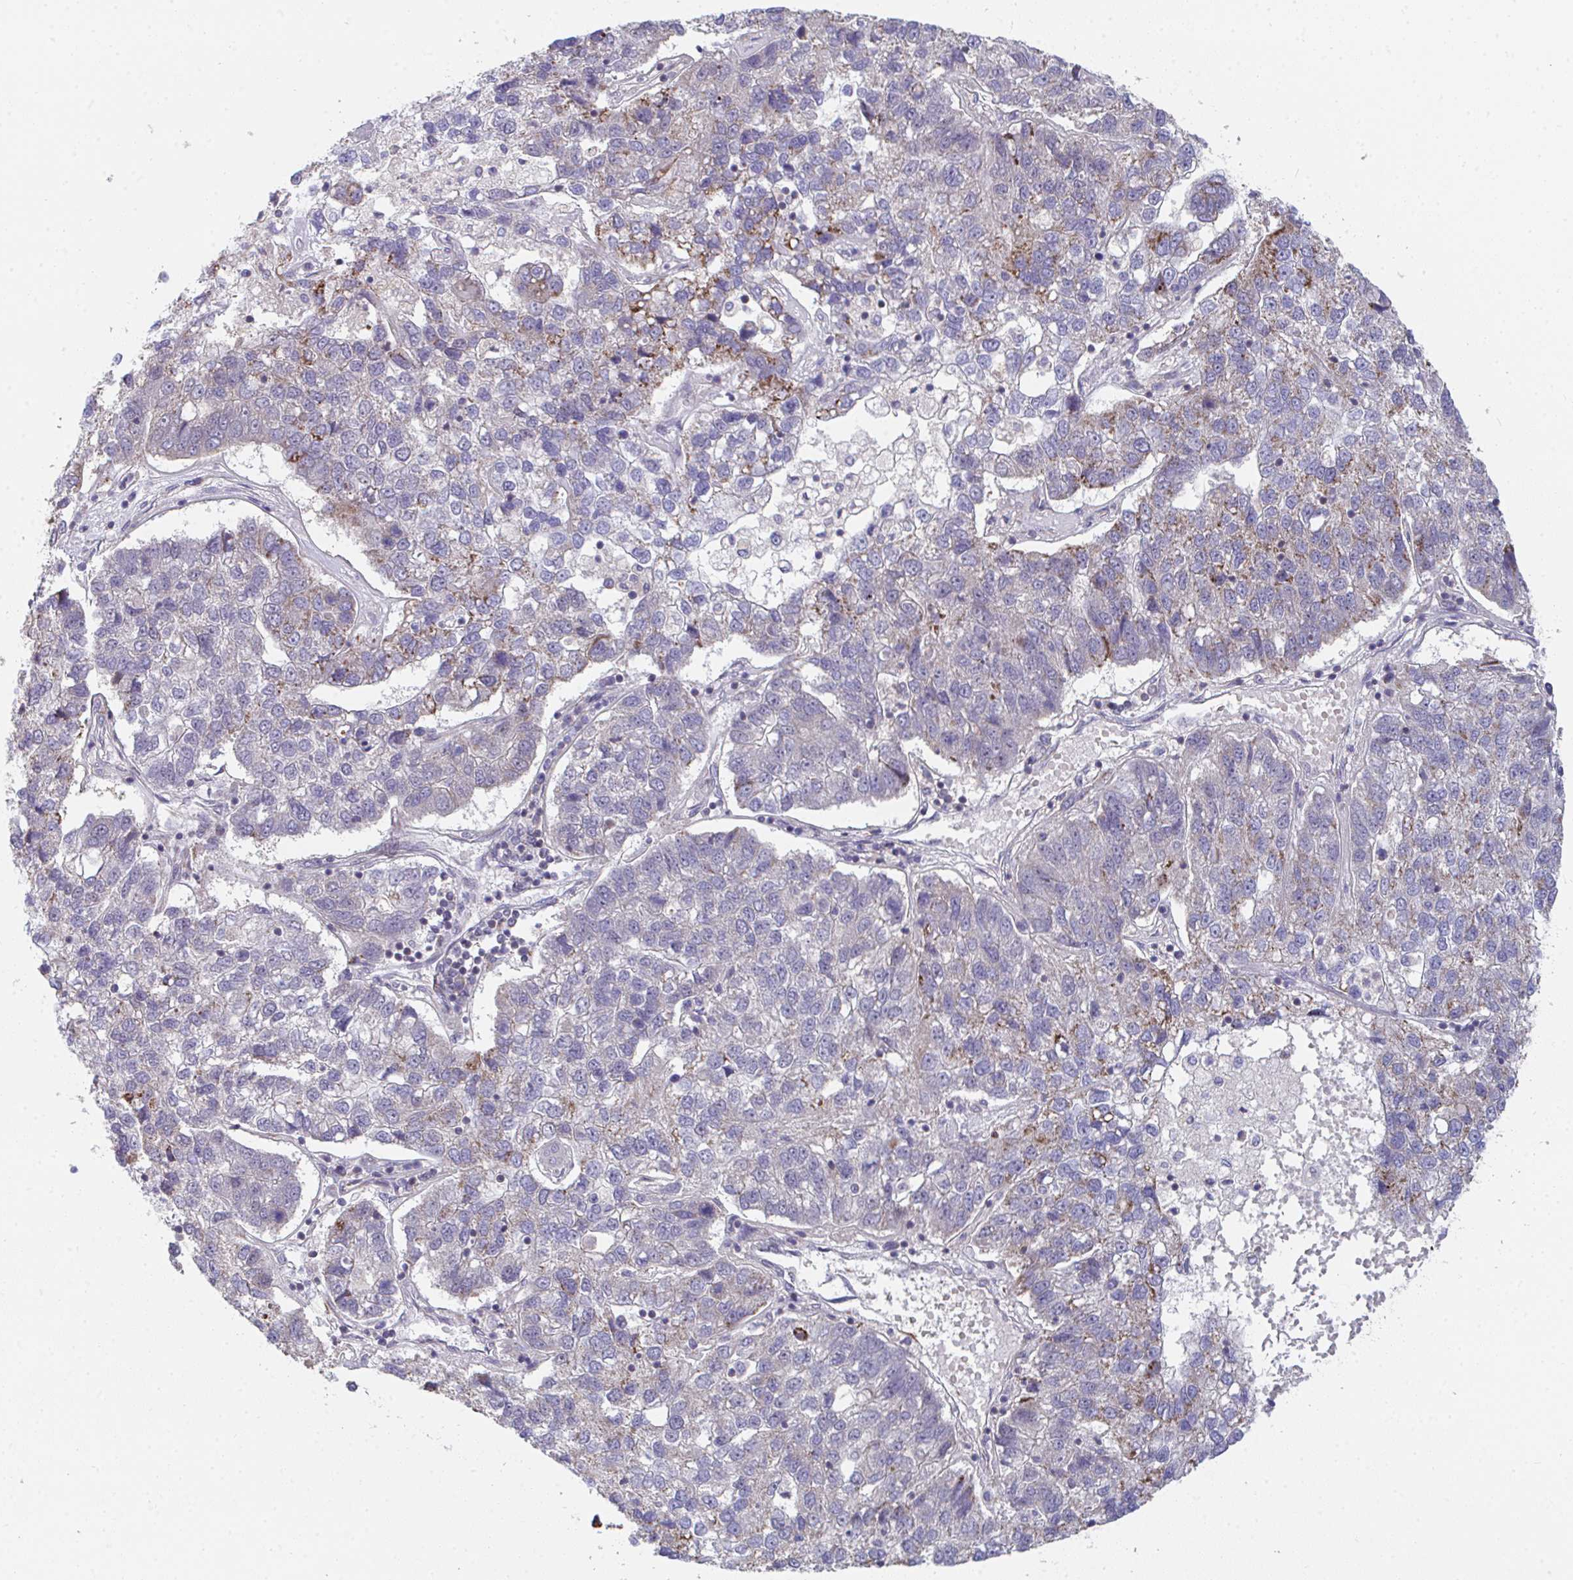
{"staining": {"intensity": "moderate", "quantity": "<25%", "location": "cytoplasmic/membranous"}, "tissue": "pancreatic cancer", "cell_type": "Tumor cells", "image_type": "cancer", "snomed": [{"axis": "morphology", "description": "Adenocarcinoma, NOS"}, {"axis": "topography", "description": "Pancreas"}], "caption": "The photomicrograph shows immunohistochemical staining of adenocarcinoma (pancreatic). There is moderate cytoplasmic/membranous expression is identified in about <25% of tumor cells.", "gene": "EIF1AD", "patient": {"sex": "female", "age": 61}}